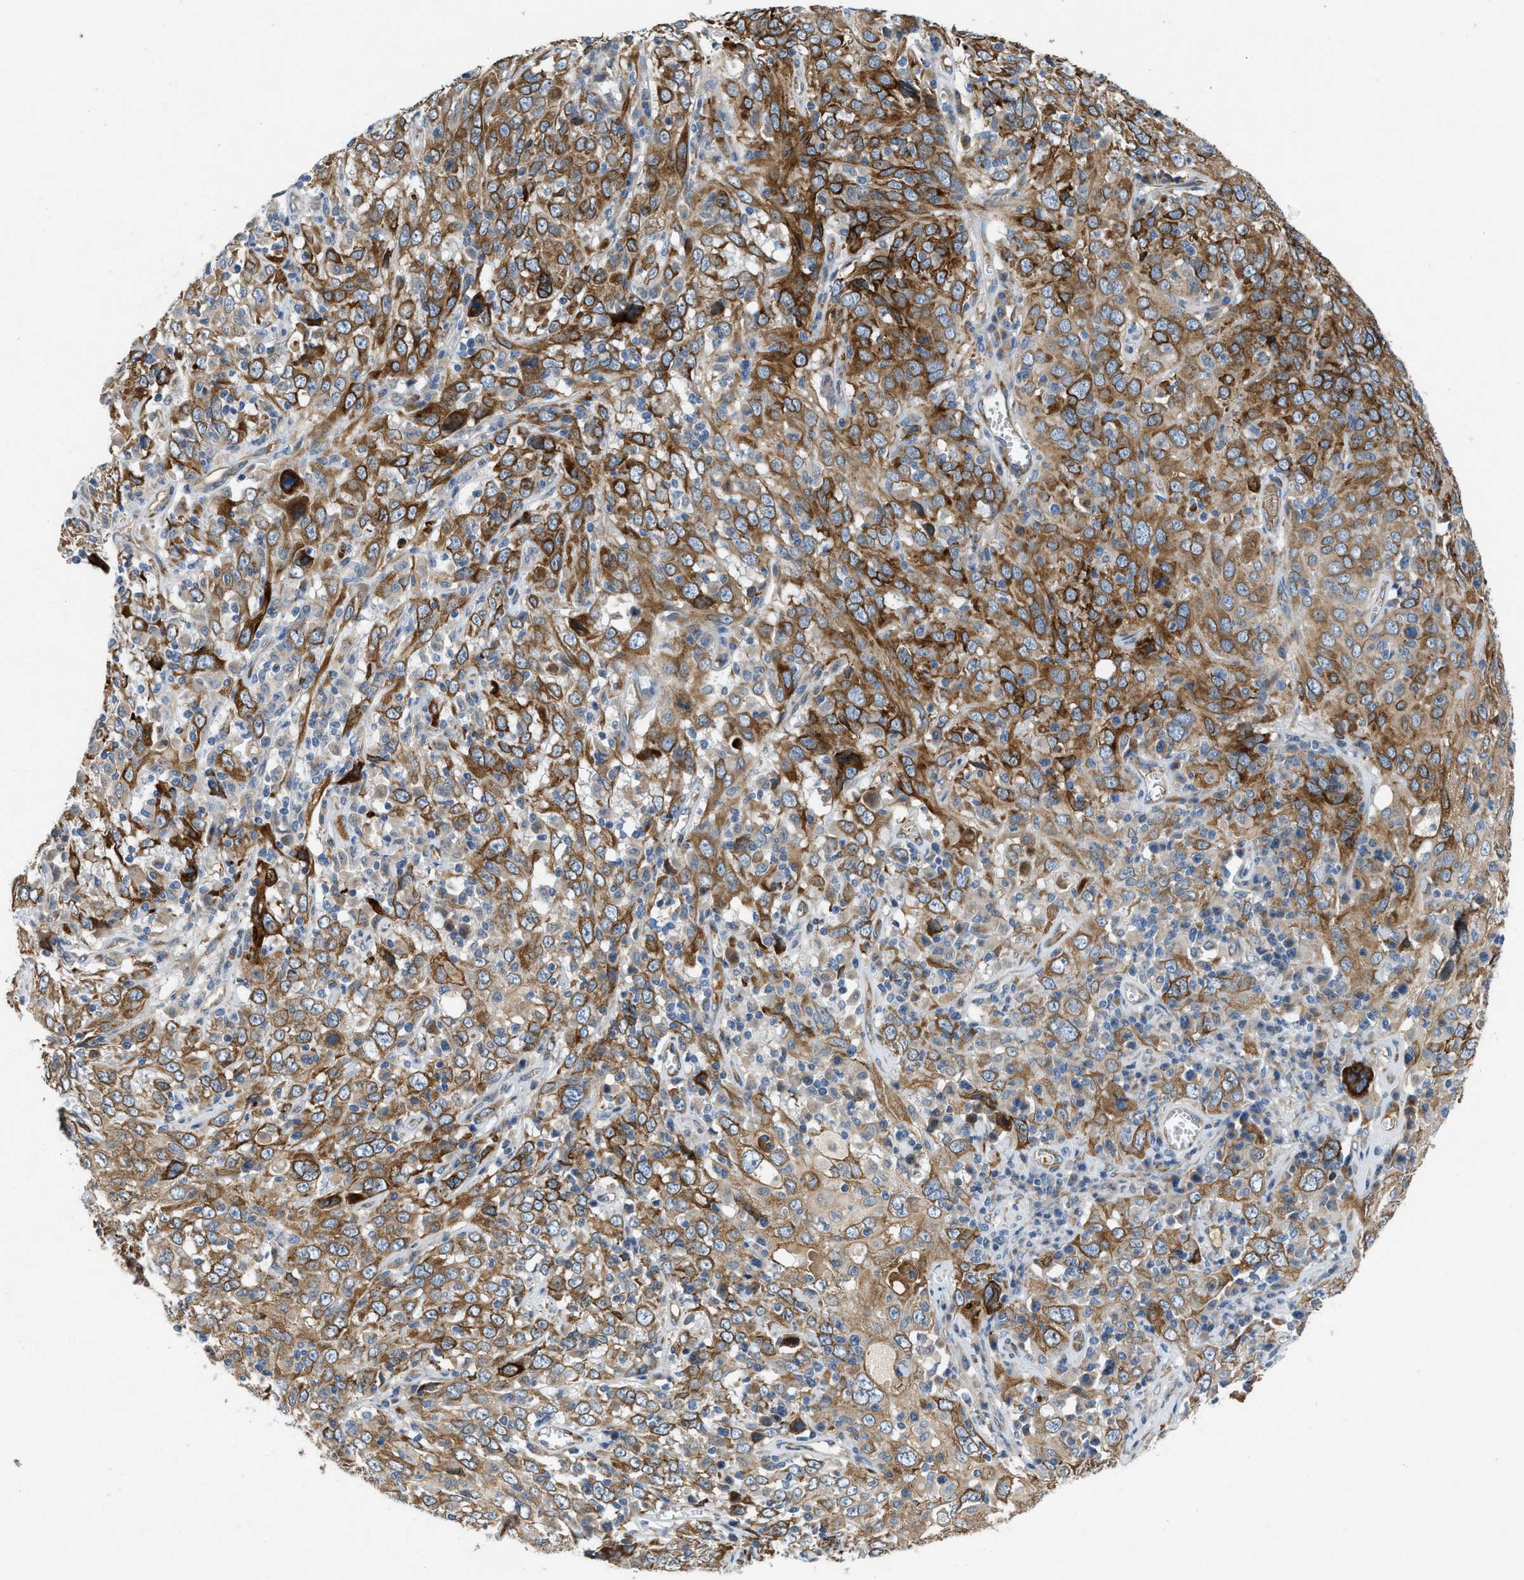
{"staining": {"intensity": "moderate", "quantity": ">75%", "location": "cytoplasmic/membranous"}, "tissue": "cervical cancer", "cell_type": "Tumor cells", "image_type": "cancer", "snomed": [{"axis": "morphology", "description": "Squamous cell carcinoma, NOS"}, {"axis": "topography", "description": "Cervix"}], "caption": "An image showing moderate cytoplasmic/membranous staining in approximately >75% of tumor cells in cervical cancer (squamous cell carcinoma), as visualized by brown immunohistochemical staining.", "gene": "GGCX", "patient": {"sex": "female", "age": 46}}